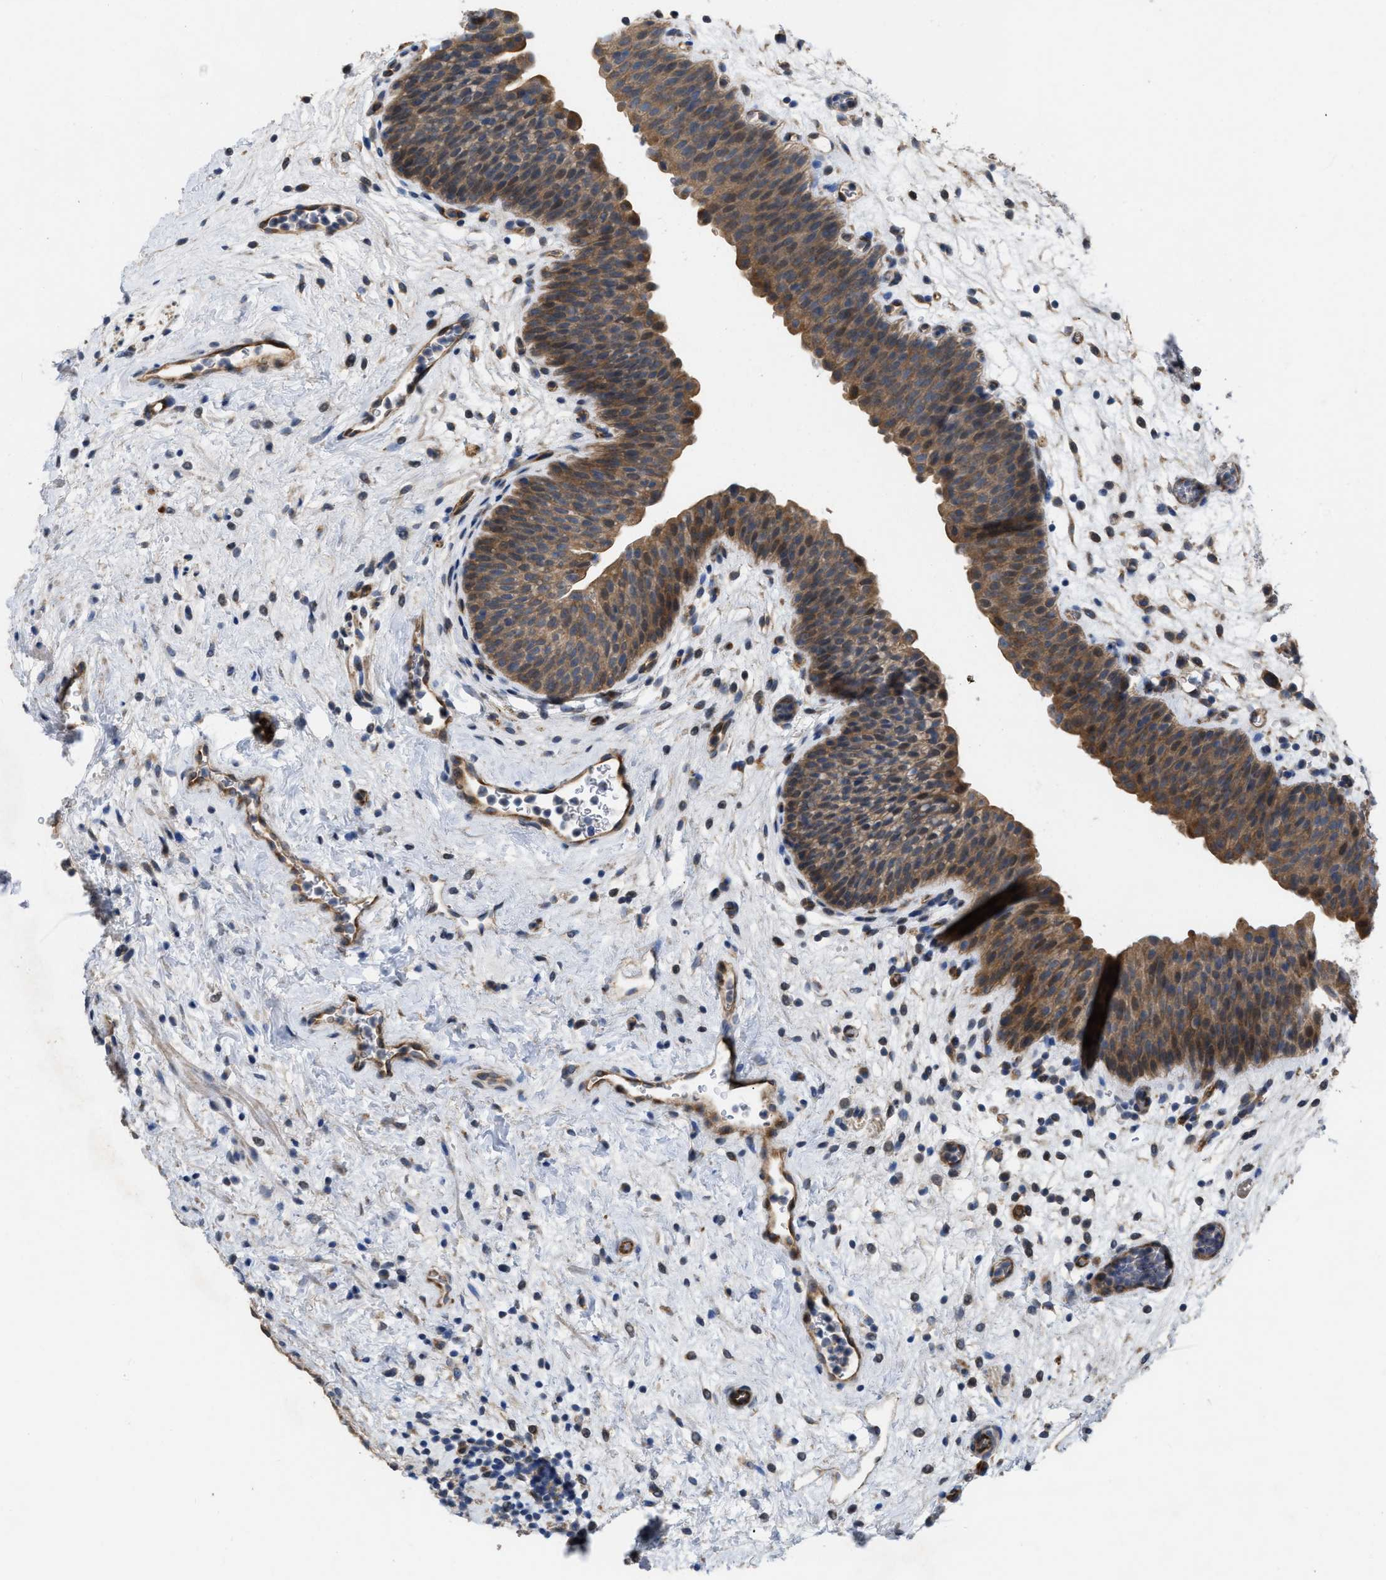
{"staining": {"intensity": "moderate", "quantity": ">75%", "location": "cytoplasmic/membranous"}, "tissue": "urinary bladder", "cell_type": "Urothelial cells", "image_type": "normal", "snomed": [{"axis": "morphology", "description": "Normal tissue, NOS"}, {"axis": "topography", "description": "Urinary bladder"}], "caption": "DAB immunohistochemical staining of normal urinary bladder shows moderate cytoplasmic/membranous protein staining in about >75% of urothelial cells. The staining was performed using DAB (3,3'-diaminobenzidine) to visualize the protein expression in brown, while the nuclei were stained in blue with hematoxylin (Magnification: 20x).", "gene": "SLC4A11", "patient": {"sex": "male", "age": 37}}